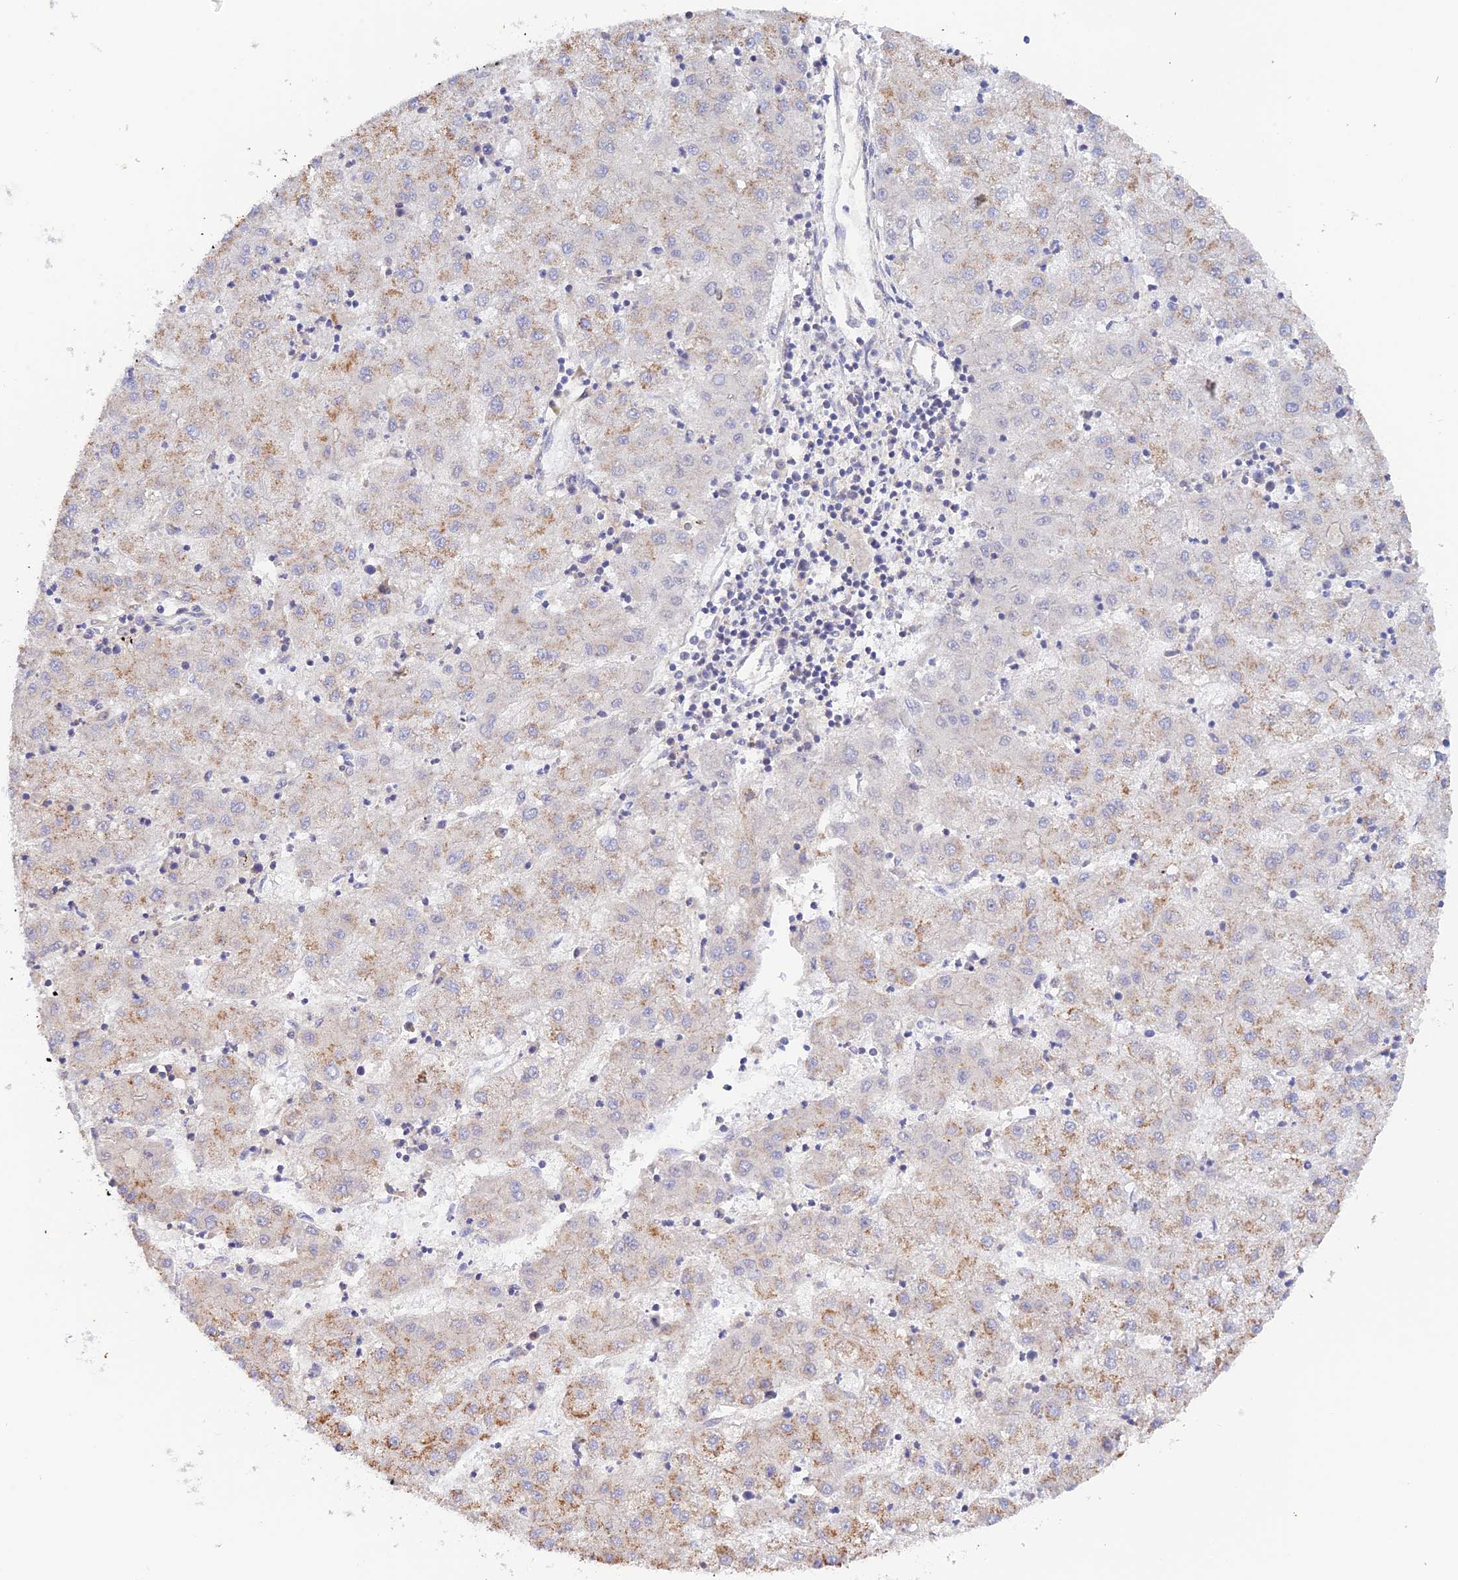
{"staining": {"intensity": "moderate", "quantity": "25%-75%", "location": "cytoplasmic/membranous"}, "tissue": "liver cancer", "cell_type": "Tumor cells", "image_type": "cancer", "snomed": [{"axis": "morphology", "description": "Carcinoma, Hepatocellular, NOS"}, {"axis": "topography", "description": "Liver"}], "caption": "Immunohistochemical staining of human liver cancer displays moderate cytoplasmic/membranous protein staining in approximately 25%-75% of tumor cells.", "gene": "CAMSAP3", "patient": {"sex": "male", "age": 72}}